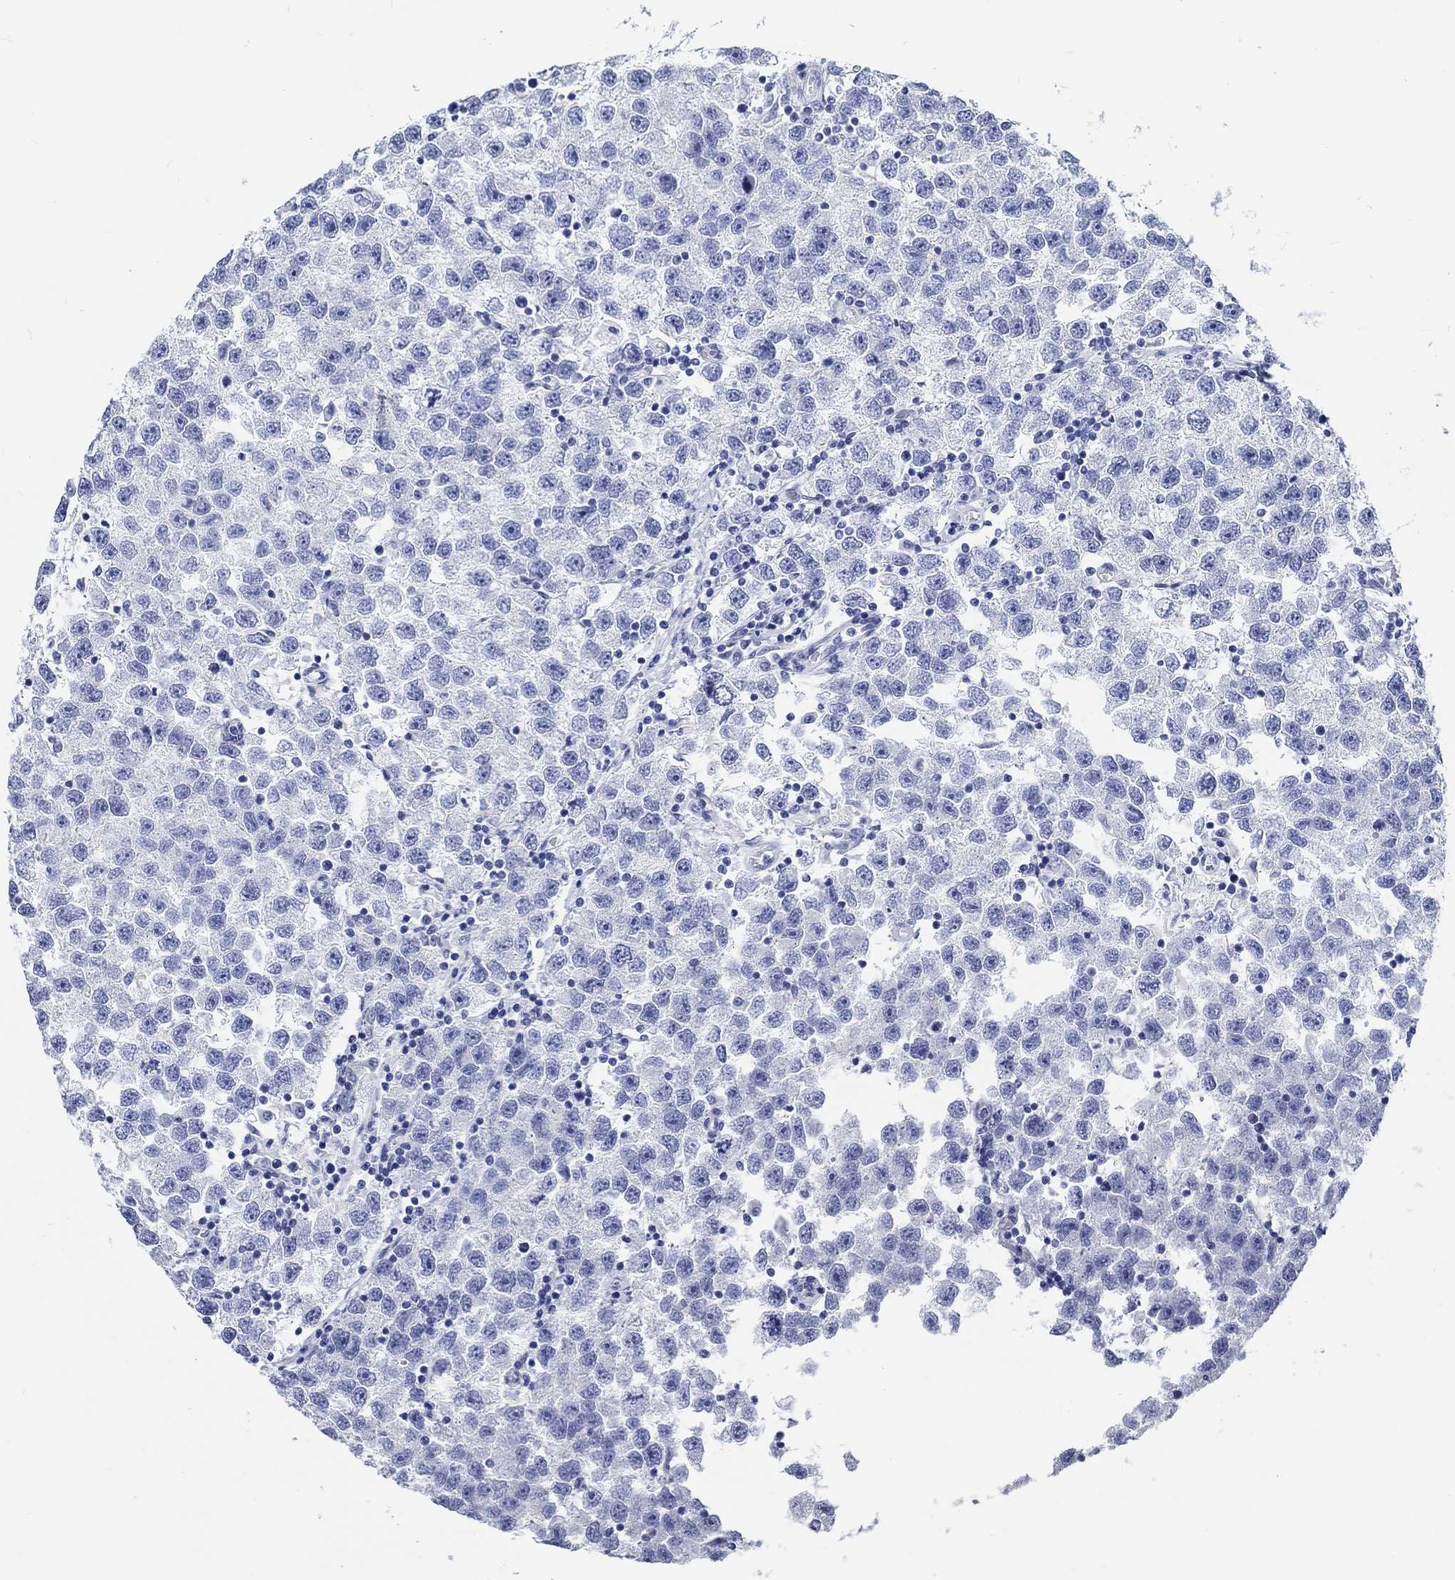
{"staining": {"intensity": "negative", "quantity": "none", "location": "none"}, "tissue": "testis cancer", "cell_type": "Tumor cells", "image_type": "cancer", "snomed": [{"axis": "morphology", "description": "Seminoma, NOS"}, {"axis": "topography", "description": "Testis"}], "caption": "The immunohistochemistry (IHC) histopathology image has no significant expression in tumor cells of testis seminoma tissue.", "gene": "RD3L", "patient": {"sex": "male", "age": 26}}